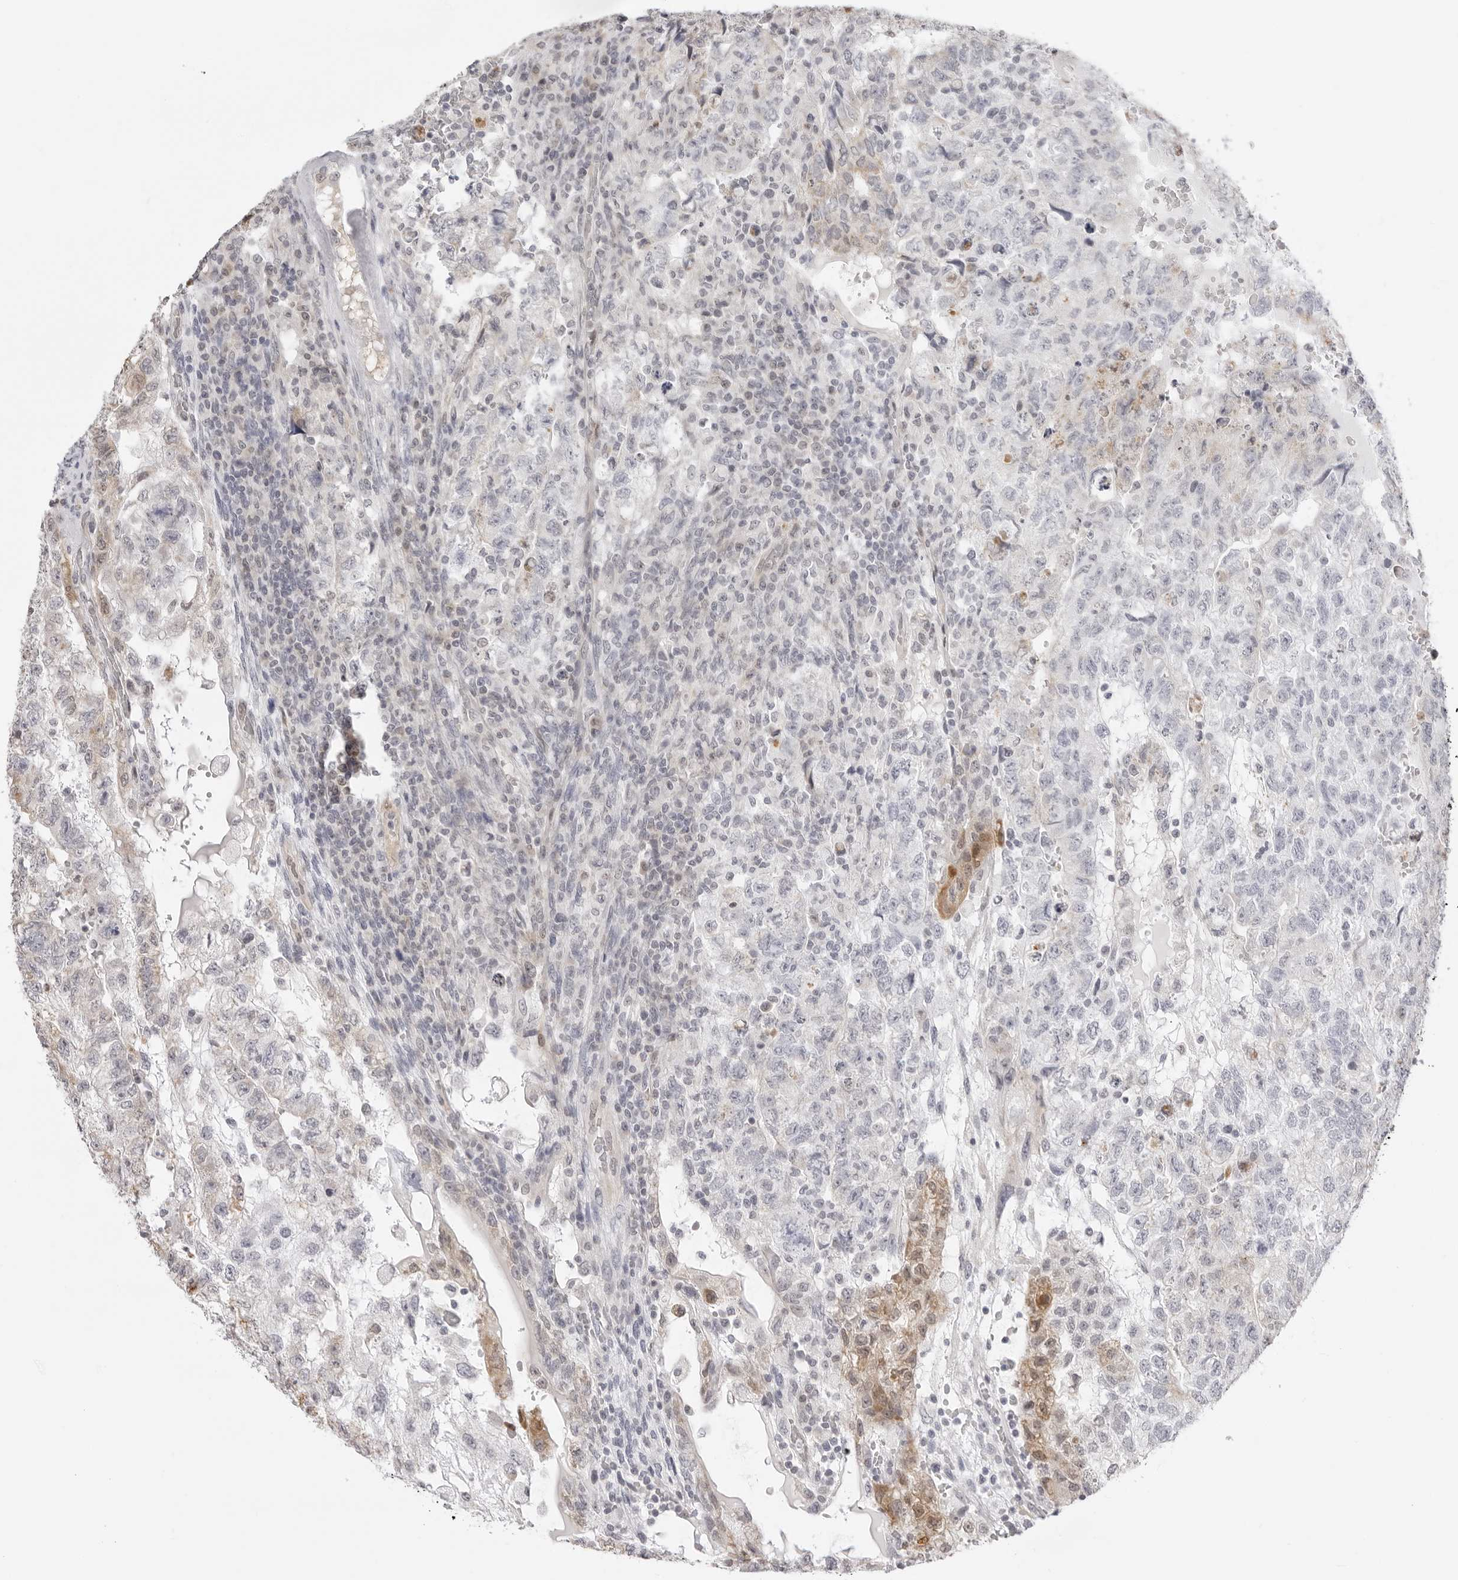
{"staining": {"intensity": "moderate", "quantity": "<25%", "location": "cytoplasmic/membranous"}, "tissue": "testis cancer", "cell_type": "Tumor cells", "image_type": "cancer", "snomed": [{"axis": "morphology", "description": "Carcinoma, Embryonal, NOS"}, {"axis": "topography", "description": "Testis"}], "caption": "Brown immunohistochemical staining in testis embryonal carcinoma shows moderate cytoplasmic/membranous staining in approximately <25% of tumor cells.", "gene": "FDPS", "patient": {"sex": "male", "age": 36}}